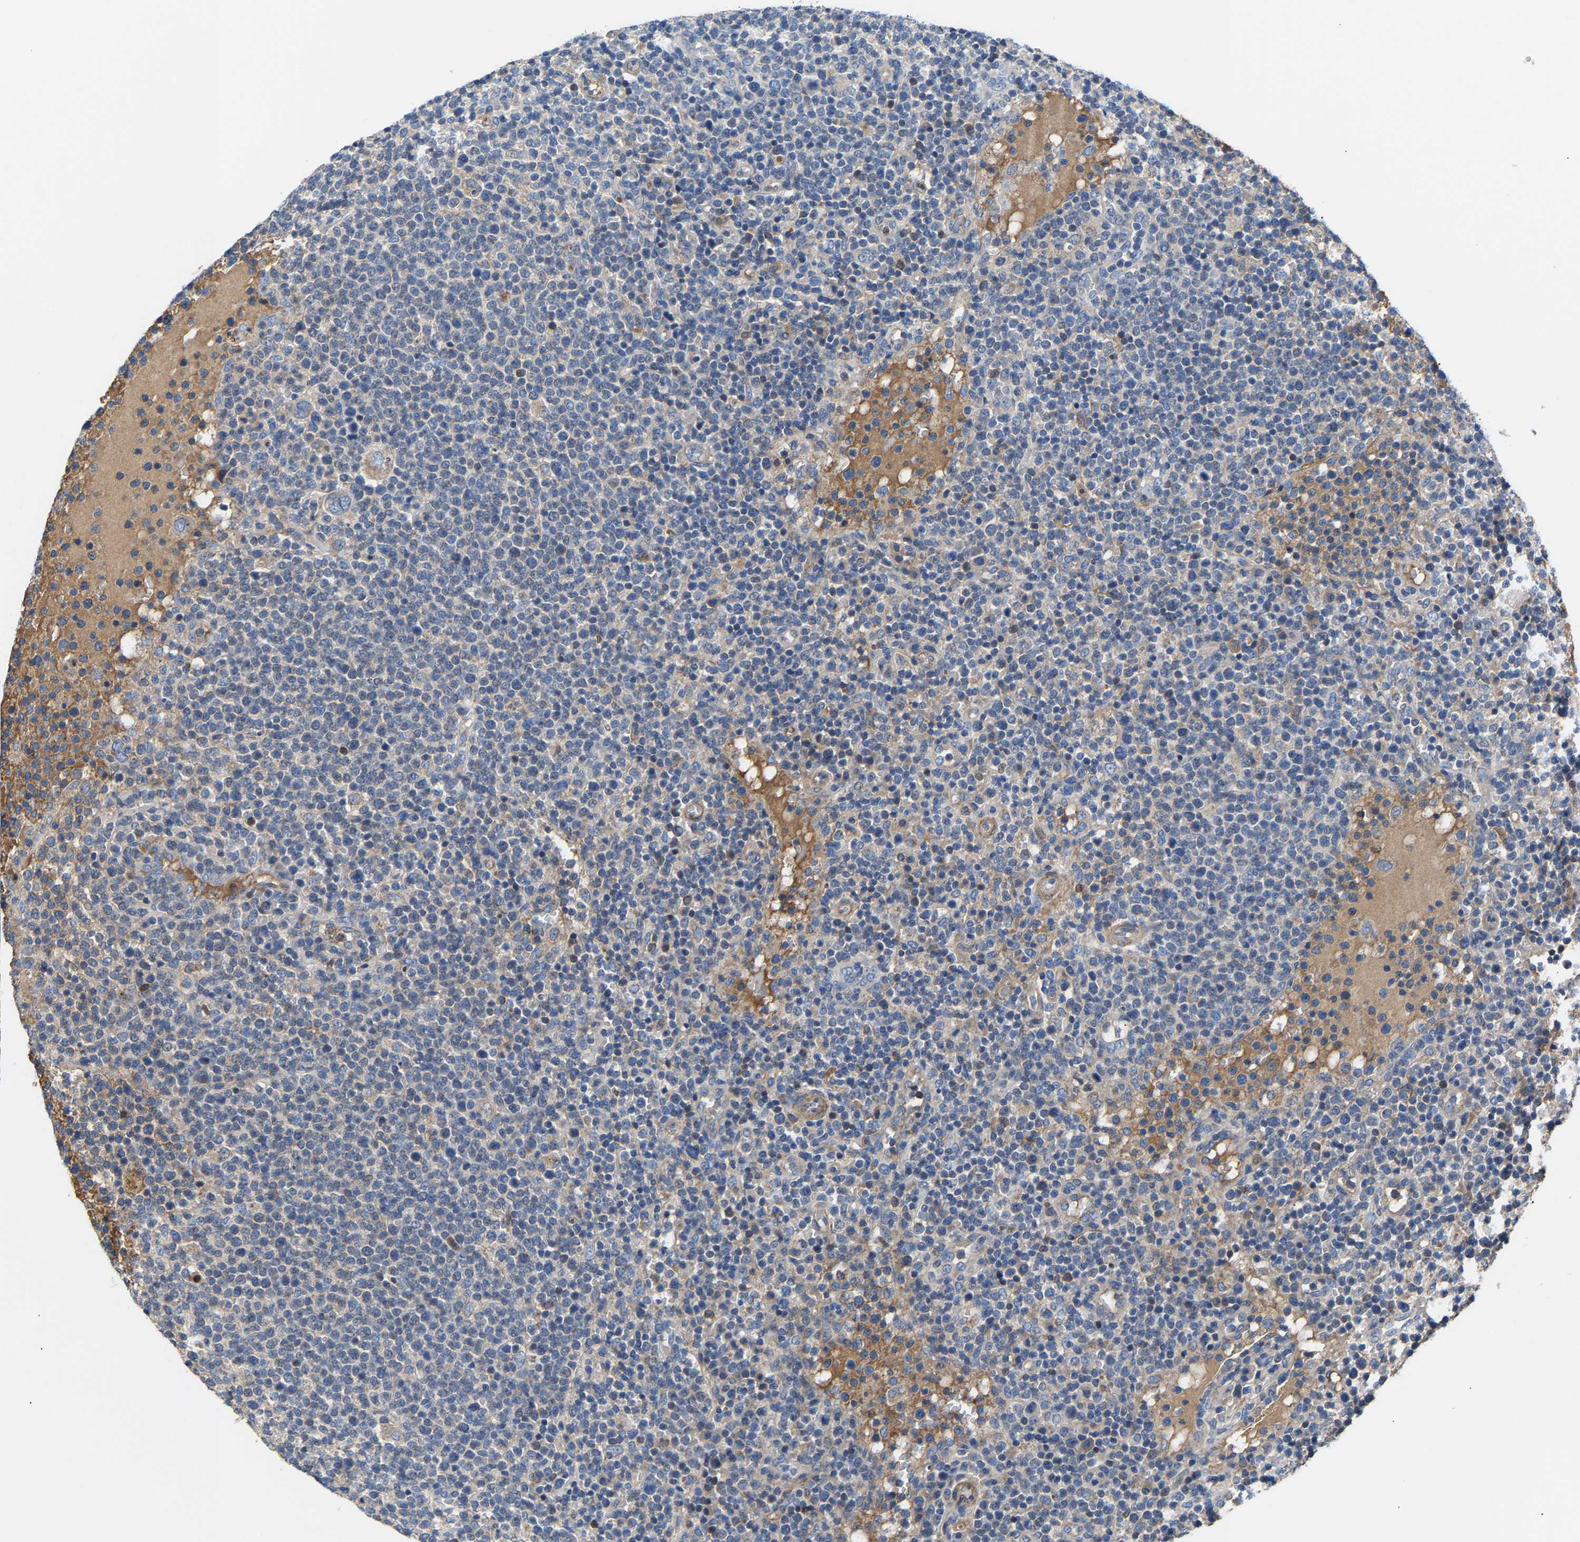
{"staining": {"intensity": "negative", "quantity": "none", "location": "none"}, "tissue": "lymphoma", "cell_type": "Tumor cells", "image_type": "cancer", "snomed": [{"axis": "morphology", "description": "Malignant lymphoma, non-Hodgkin's type, High grade"}, {"axis": "topography", "description": "Lymph node"}], "caption": "Protein analysis of lymphoma exhibits no significant staining in tumor cells.", "gene": "CCDC171", "patient": {"sex": "male", "age": 61}}